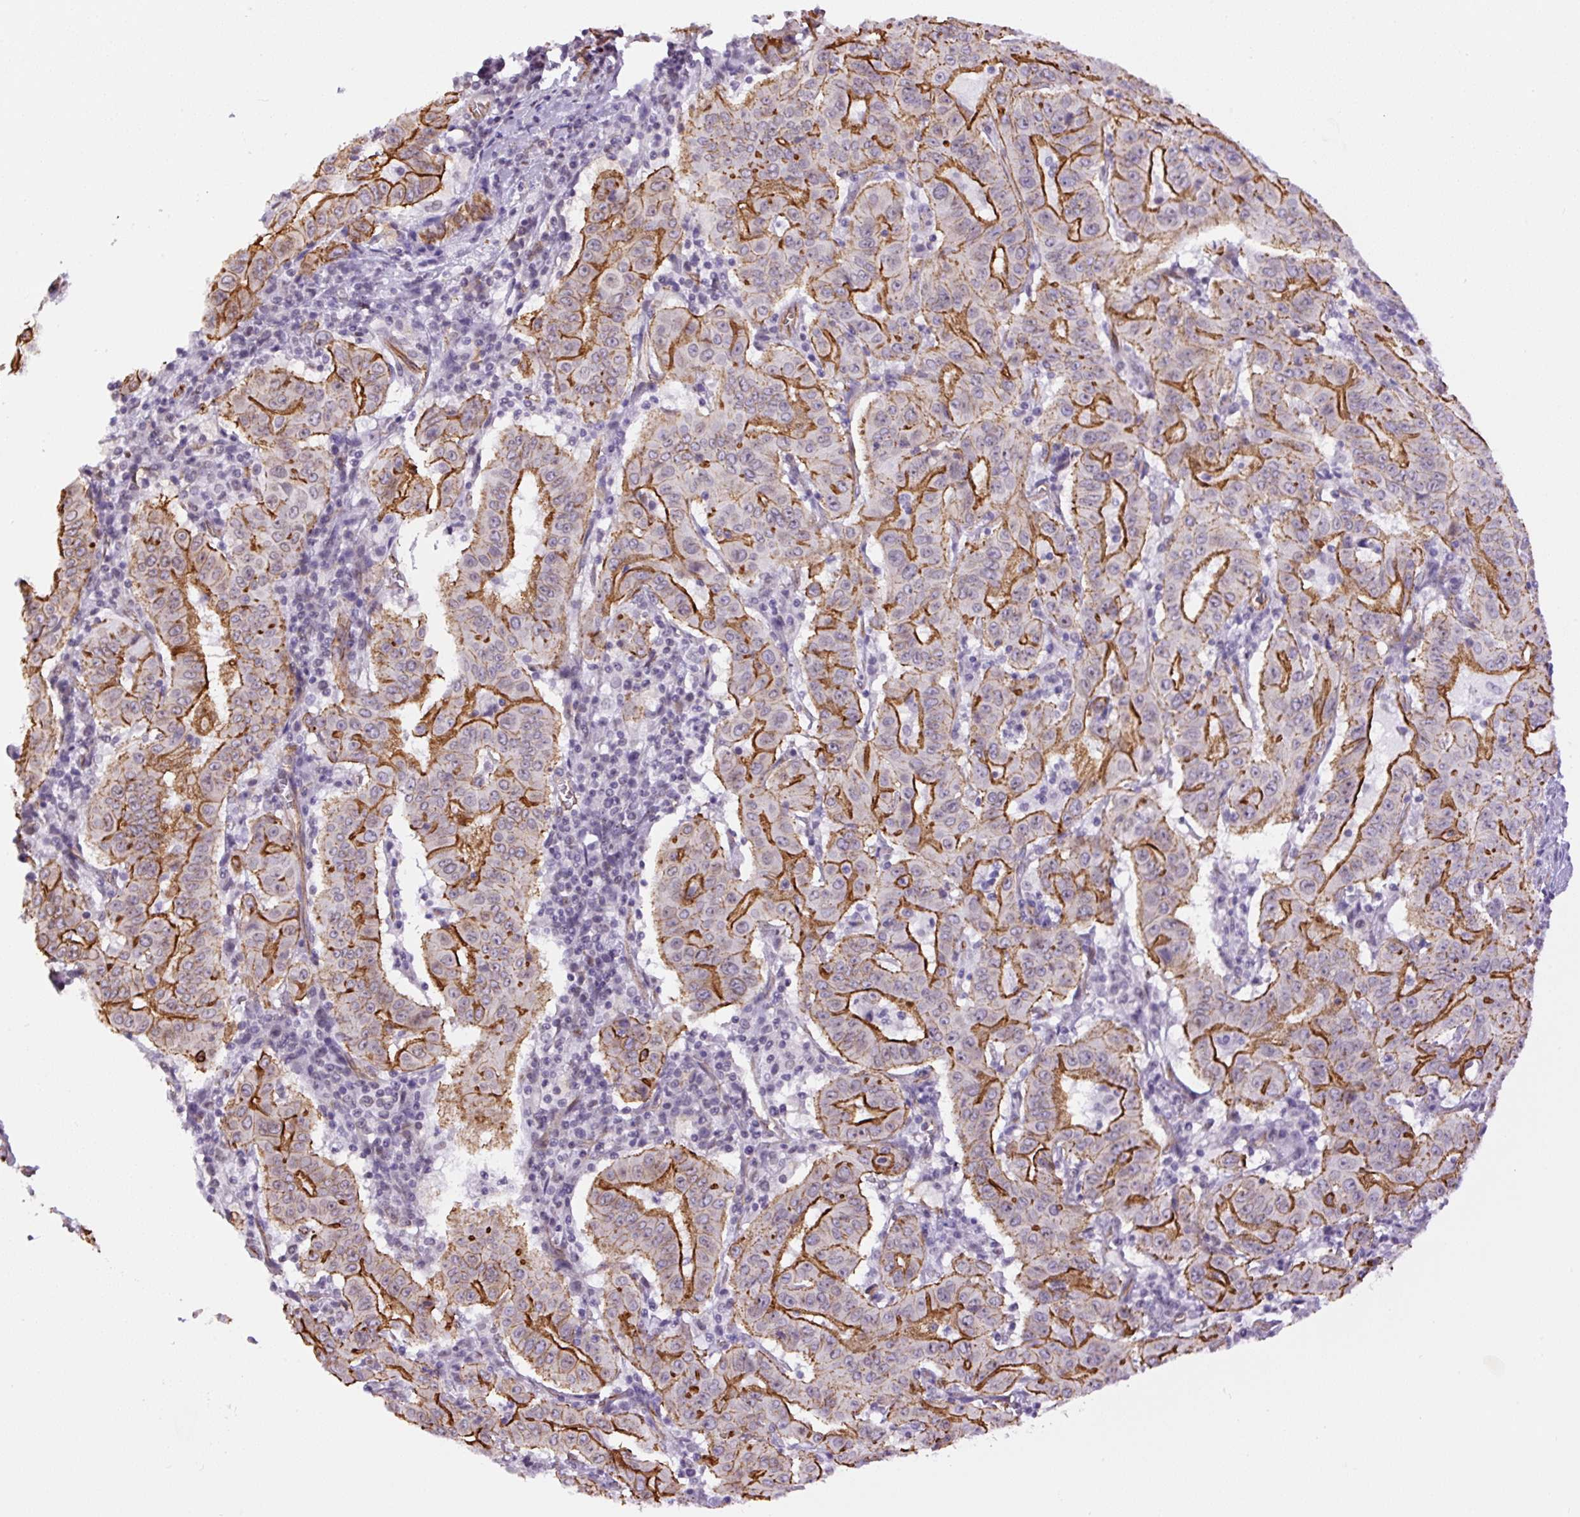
{"staining": {"intensity": "strong", "quantity": "25%-75%", "location": "cytoplasmic/membranous"}, "tissue": "pancreatic cancer", "cell_type": "Tumor cells", "image_type": "cancer", "snomed": [{"axis": "morphology", "description": "Adenocarcinoma, NOS"}, {"axis": "topography", "description": "Pancreas"}], "caption": "Immunohistochemistry (IHC) of pancreatic cancer reveals high levels of strong cytoplasmic/membranous expression in about 25%-75% of tumor cells.", "gene": "MYO5C", "patient": {"sex": "male", "age": 63}}